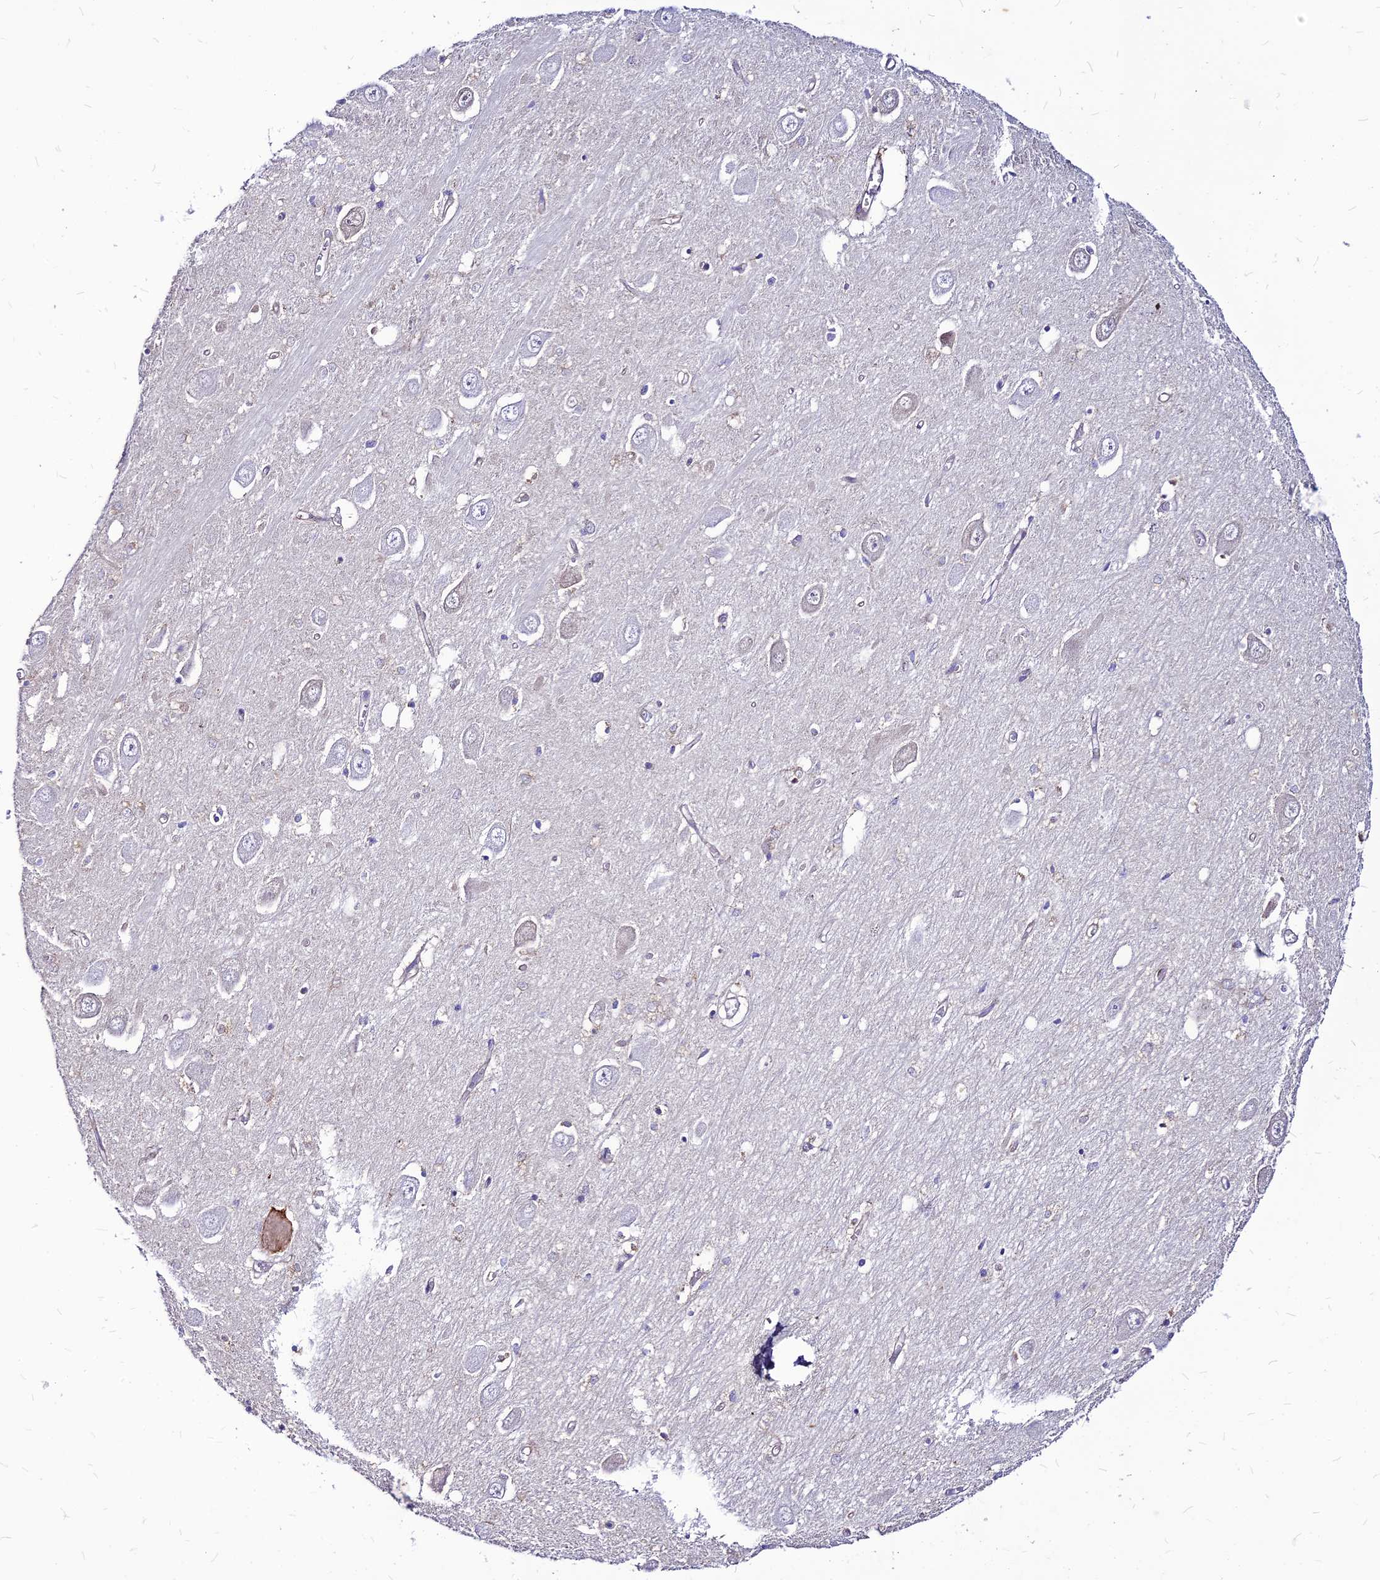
{"staining": {"intensity": "weak", "quantity": "<25%", "location": "cytoplasmic/membranous"}, "tissue": "hippocampus", "cell_type": "Glial cells", "image_type": "normal", "snomed": [{"axis": "morphology", "description": "Normal tissue, NOS"}, {"axis": "topography", "description": "Hippocampus"}], "caption": "This image is of normal hippocampus stained with immunohistochemistry to label a protein in brown with the nuclei are counter-stained blue. There is no staining in glial cells. (Stains: DAB IHC with hematoxylin counter stain, Microscopy: brightfield microscopy at high magnification).", "gene": "ECI1", "patient": {"sex": "male", "age": 70}}